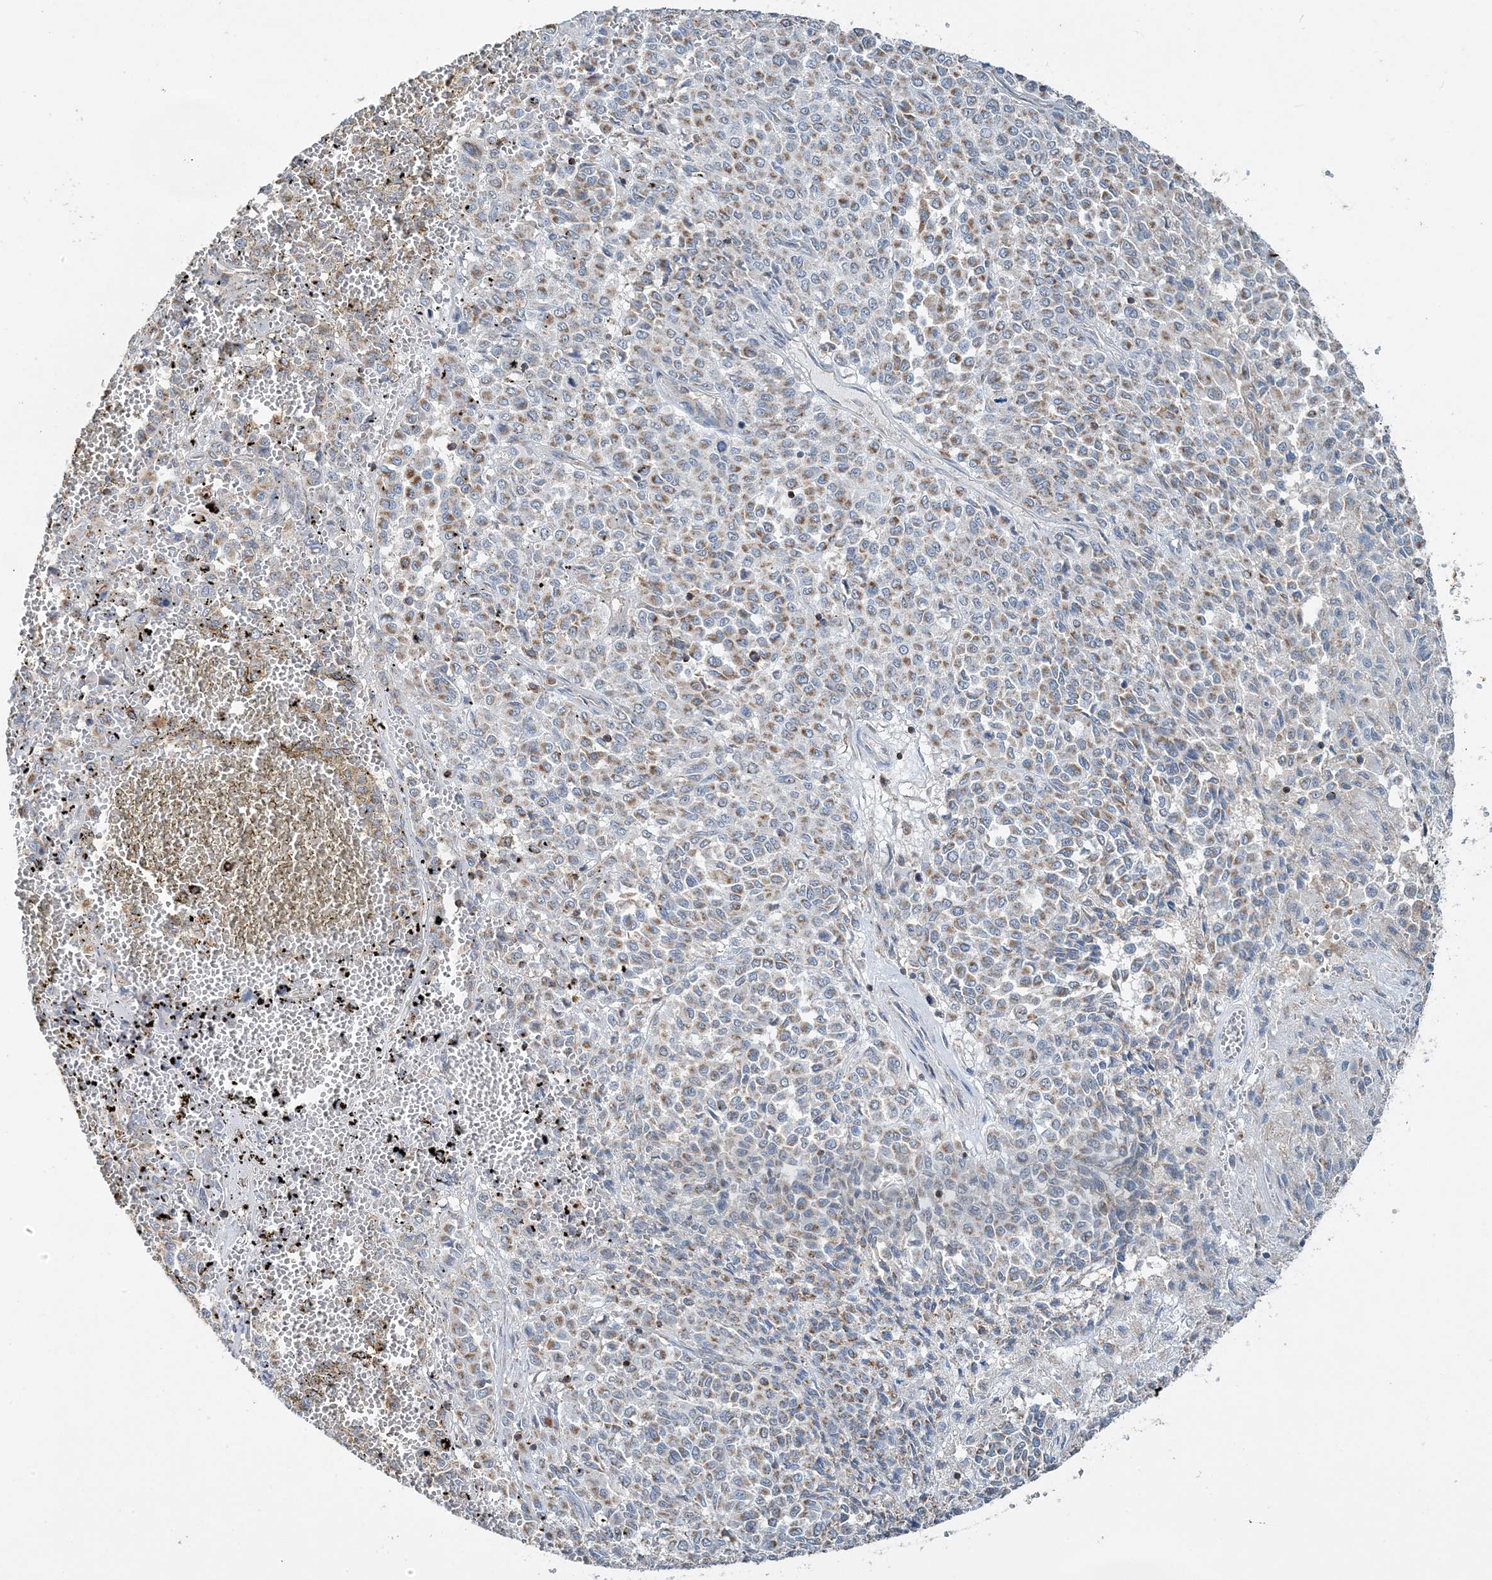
{"staining": {"intensity": "moderate", "quantity": "25%-75%", "location": "cytoplasmic/membranous"}, "tissue": "melanoma", "cell_type": "Tumor cells", "image_type": "cancer", "snomed": [{"axis": "morphology", "description": "Malignant melanoma, Metastatic site"}, {"axis": "topography", "description": "Pancreas"}], "caption": "Melanoma stained for a protein (brown) demonstrates moderate cytoplasmic/membranous positive expression in about 25%-75% of tumor cells.", "gene": "TMLHE", "patient": {"sex": "female", "age": 30}}